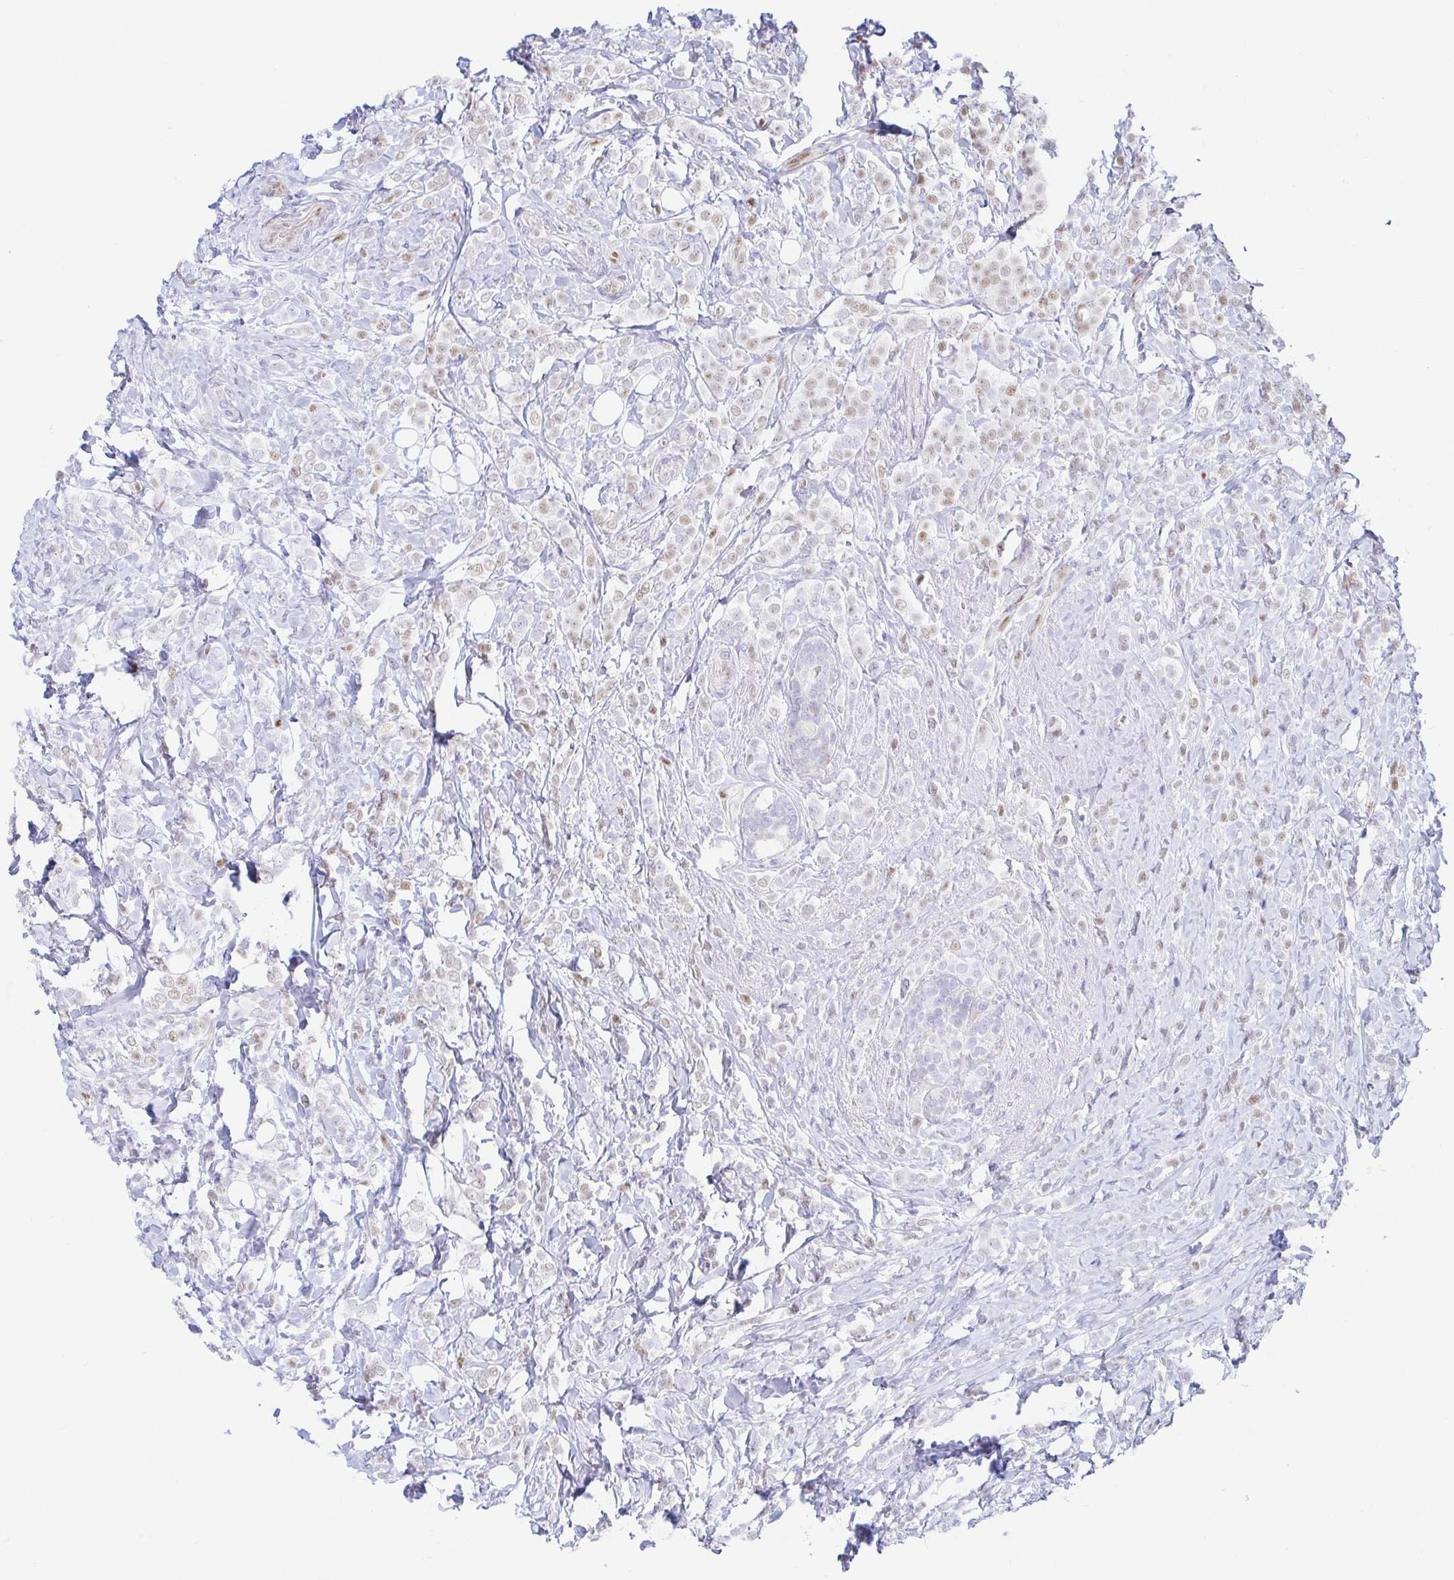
{"staining": {"intensity": "weak", "quantity": "25%-75%", "location": "nuclear"}, "tissue": "breast cancer", "cell_type": "Tumor cells", "image_type": "cancer", "snomed": [{"axis": "morphology", "description": "Lobular carcinoma"}, {"axis": "topography", "description": "Breast"}], "caption": "Approximately 25%-75% of tumor cells in breast cancer (lobular carcinoma) demonstrate weak nuclear protein staining as visualized by brown immunohistochemical staining.", "gene": "HINFP", "patient": {"sex": "female", "age": 49}}